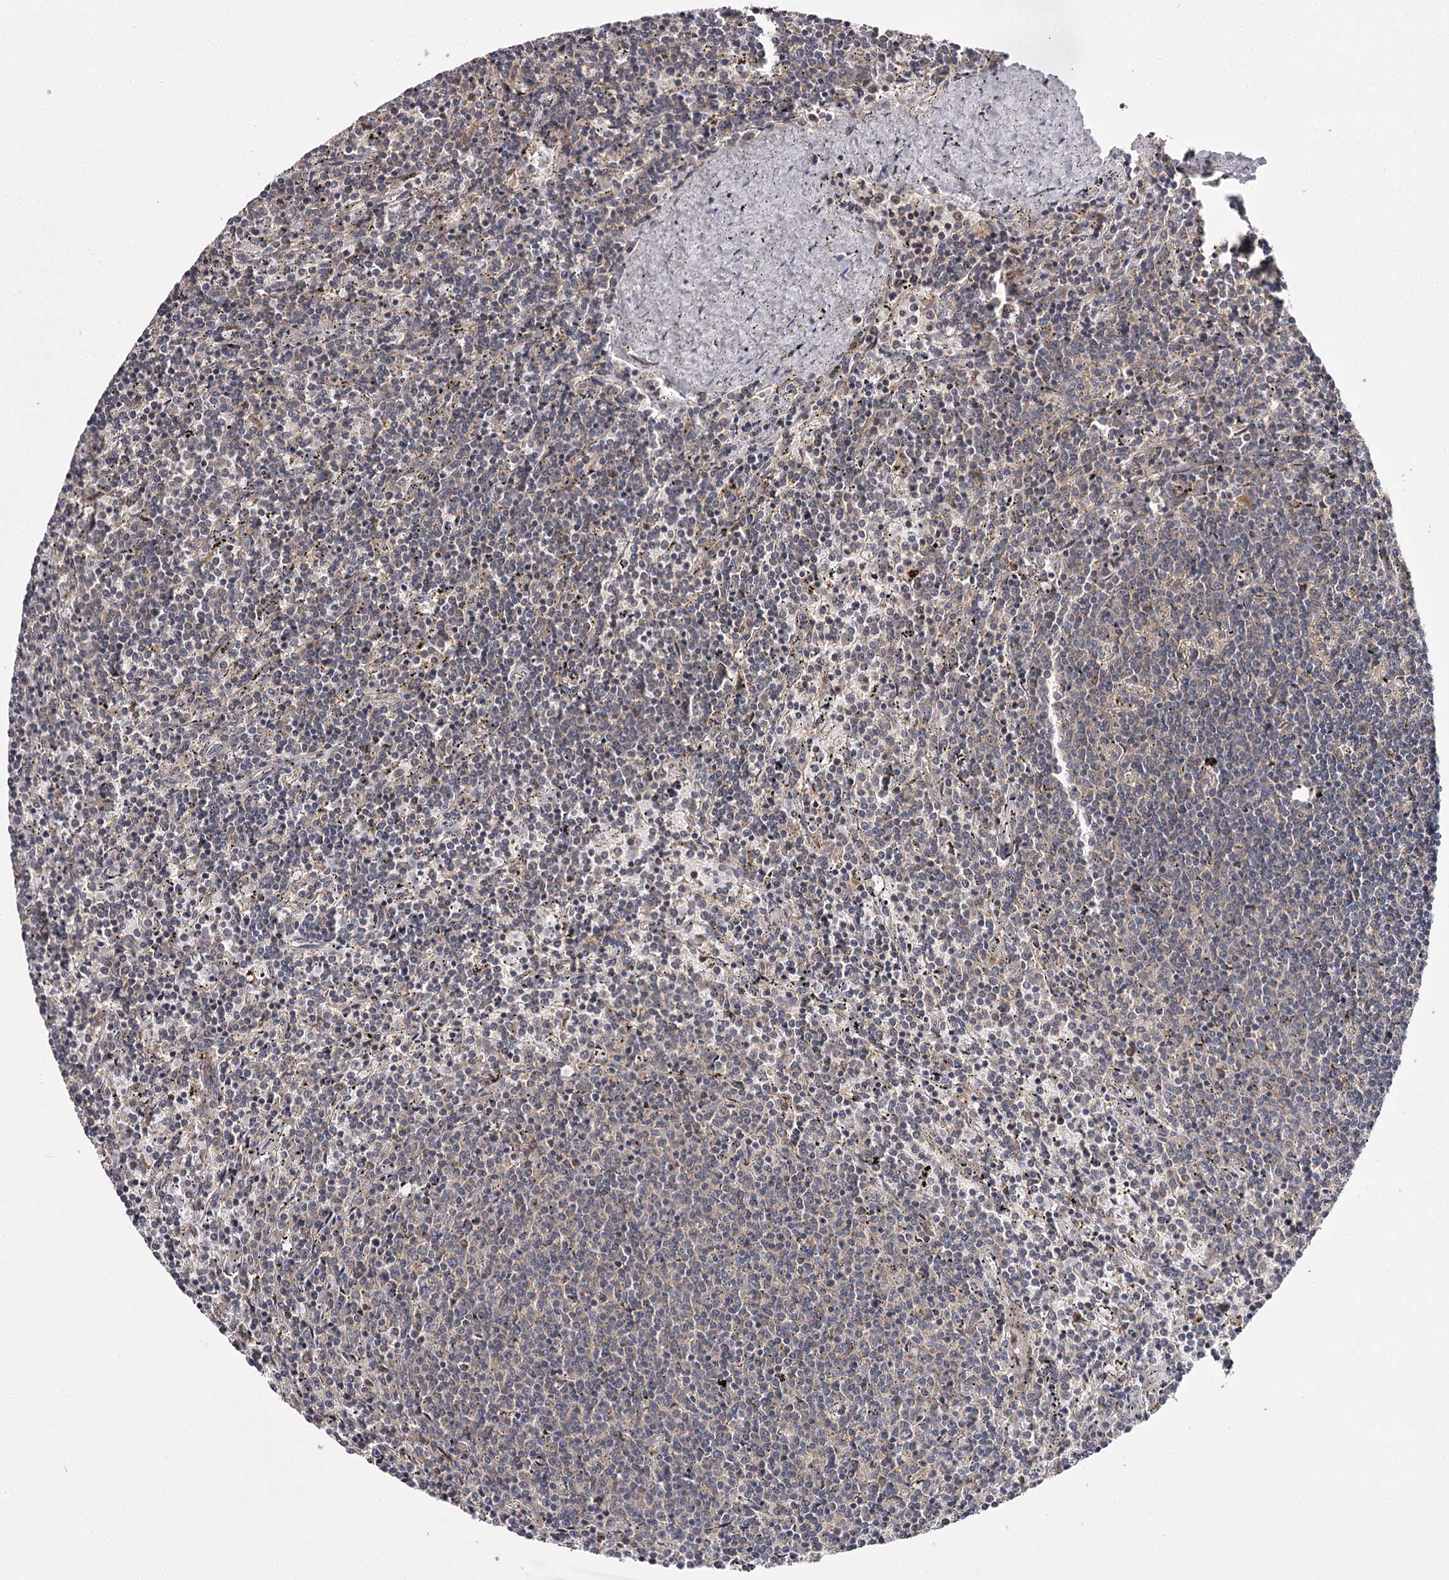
{"staining": {"intensity": "negative", "quantity": "none", "location": "none"}, "tissue": "lymphoma", "cell_type": "Tumor cells", "image_type": "cancer", "snomed": [{"axis": "morphology", "description": "Malignant lymphoma, non-Hodgkin's type, Low grade"}, {"axis": "topography", "description": "Spleen"}], "caption": "Immunohistochemistry (IHC) micrograph of neoplastic tissue: human lymphoma stained with DAB (3,3'-diaminobenzidine) displays no significant protein staining in tumor cells. (DAB IHC visualized using brightfield microscopy, high magnification).", "gene": "RASSF6", "patient": {"sex": "female", "age": 50}}